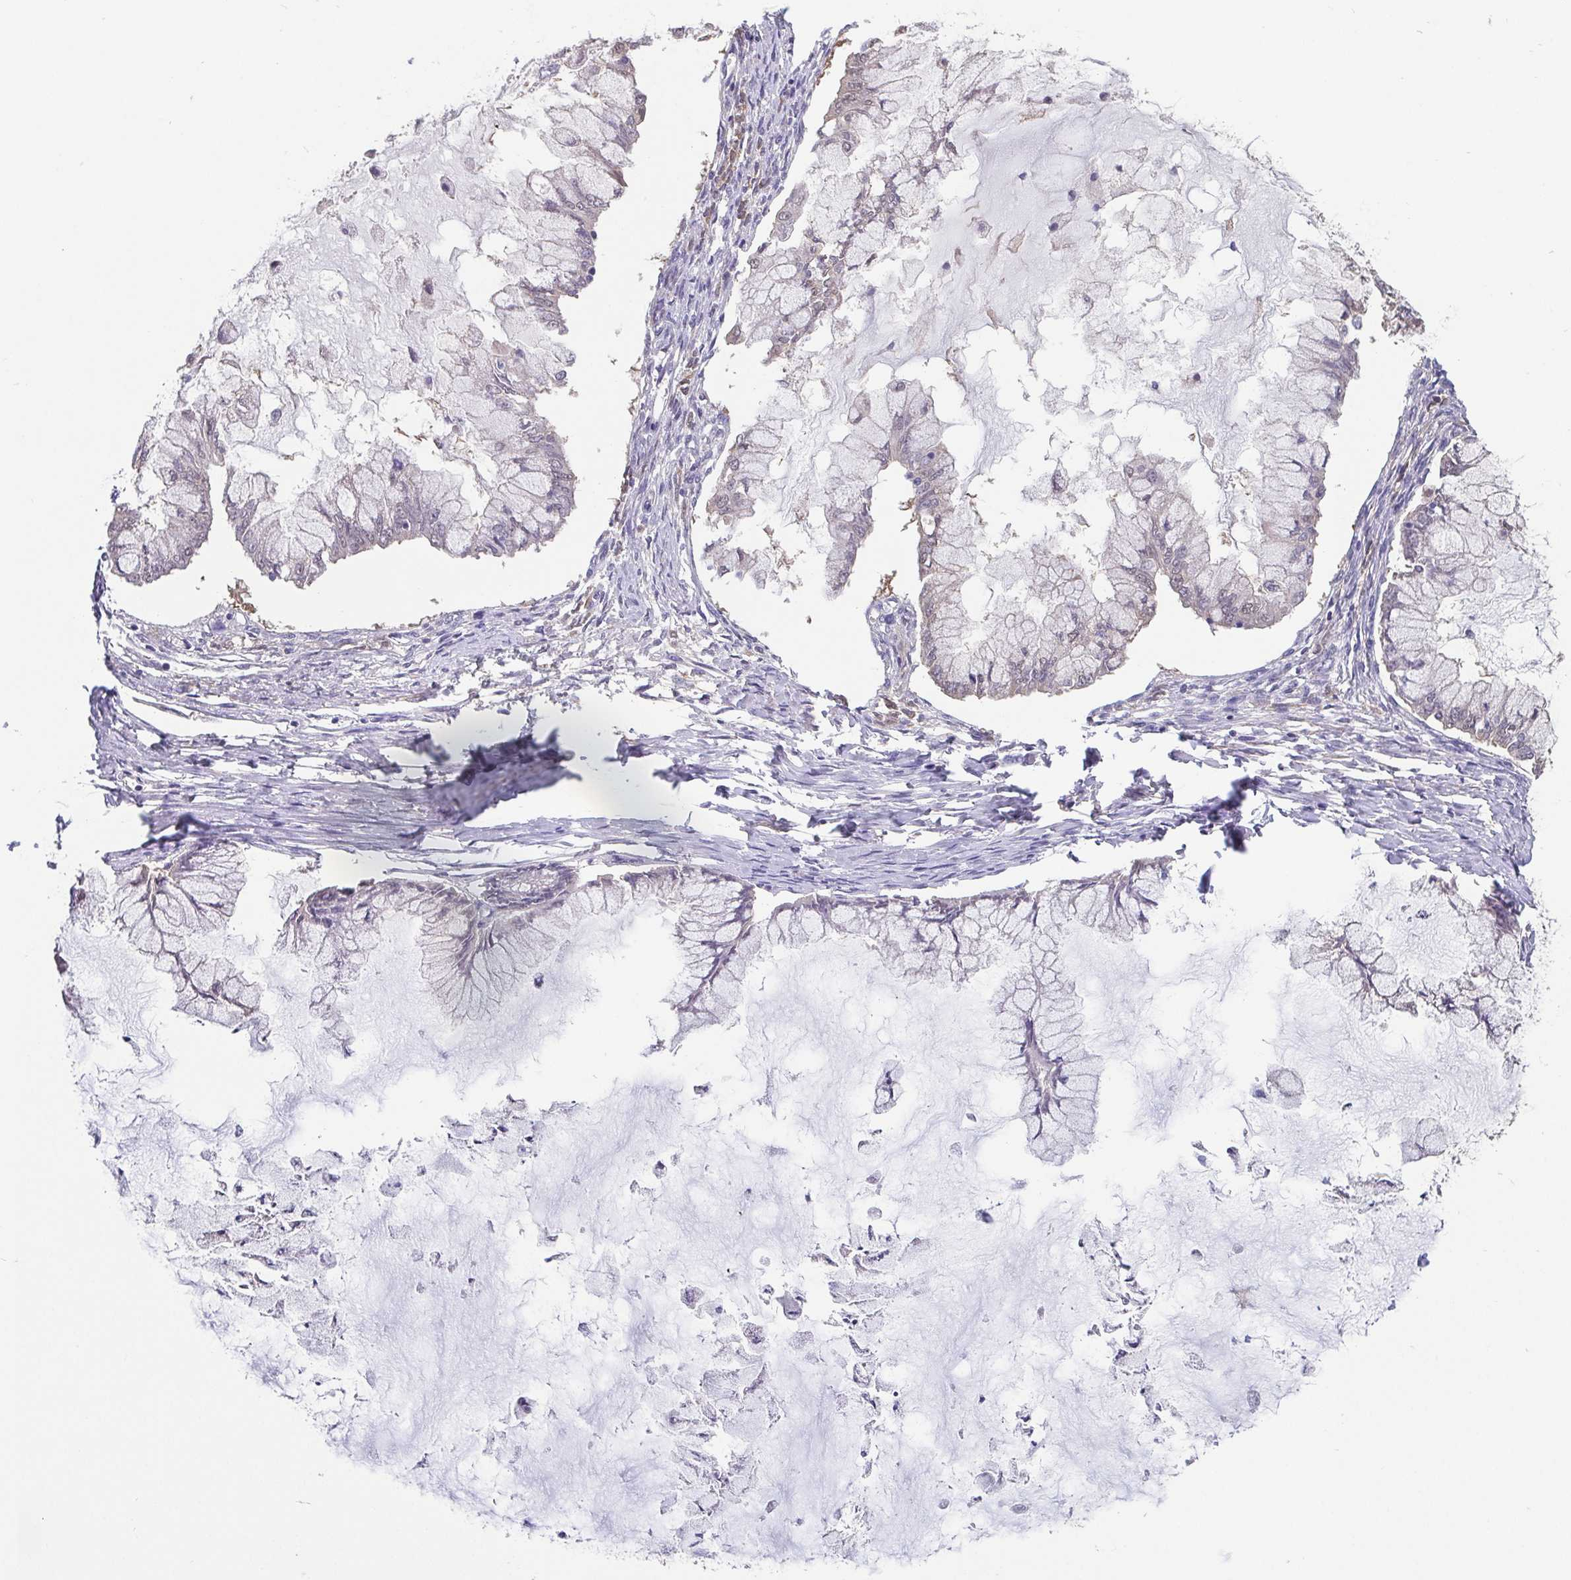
{"staining": {"intensity": "negative", "quantity": "none", "location": "none"}, "tissue": "ovarian cancer", "cell_type": "Tumor cells", "image_type": "cancer", "snomed": [{"axis": "morphology", "description": "Cystadenocarcinoma, mucinous, NOS"}, {"axis": "topography", "description": "Ovary"}], "caption": "Histopathology image shows no protein staining in tumor cells of ovarian mucinous cystadenocarcinoma tissue.", "gene": "IDH1", "patient": {"sex": "female", "age": 34}}